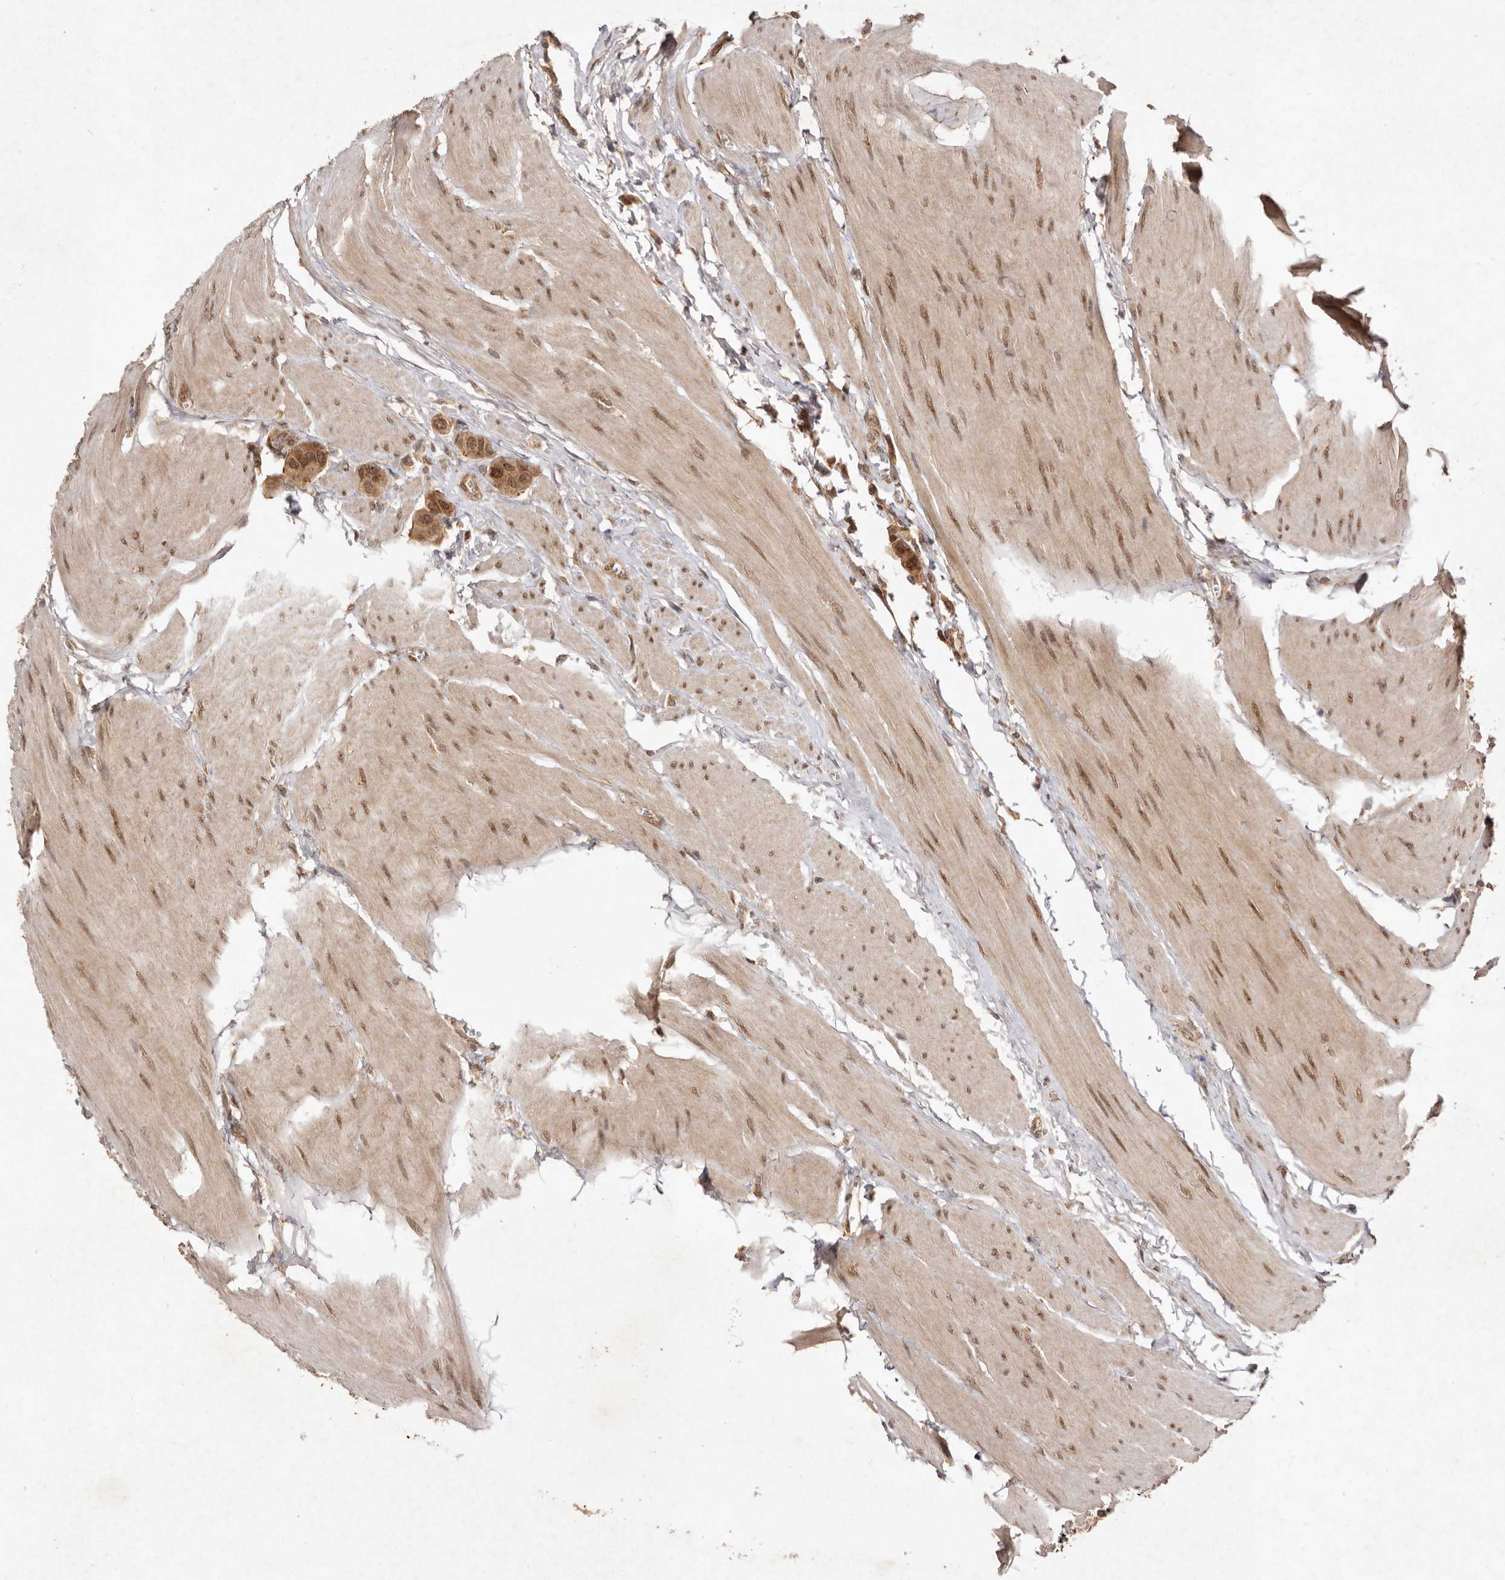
{"staining": {"intensity": "moderate", "quantity": ">75%", "location": "cytoplasmic/membranous,nuclear"}, "tissue": "urothelial cancer", "cell_type": "Tumor cells", "image_type": "cancer", "snomed": [{"axis": "morphology", "description": "Urothelial carcinoma, High grade"}, {"axis": "topography", "description": "Urinary bladder"}], "caption": "A histopathology image of urothelial carcinoma (high-grade) stained for a protein displays moderate cytoplasmic/membranous and nuclear brown staining in tumor cells.", "gene": "TARS2", "patient": {"sex": "male", "age": 50}}